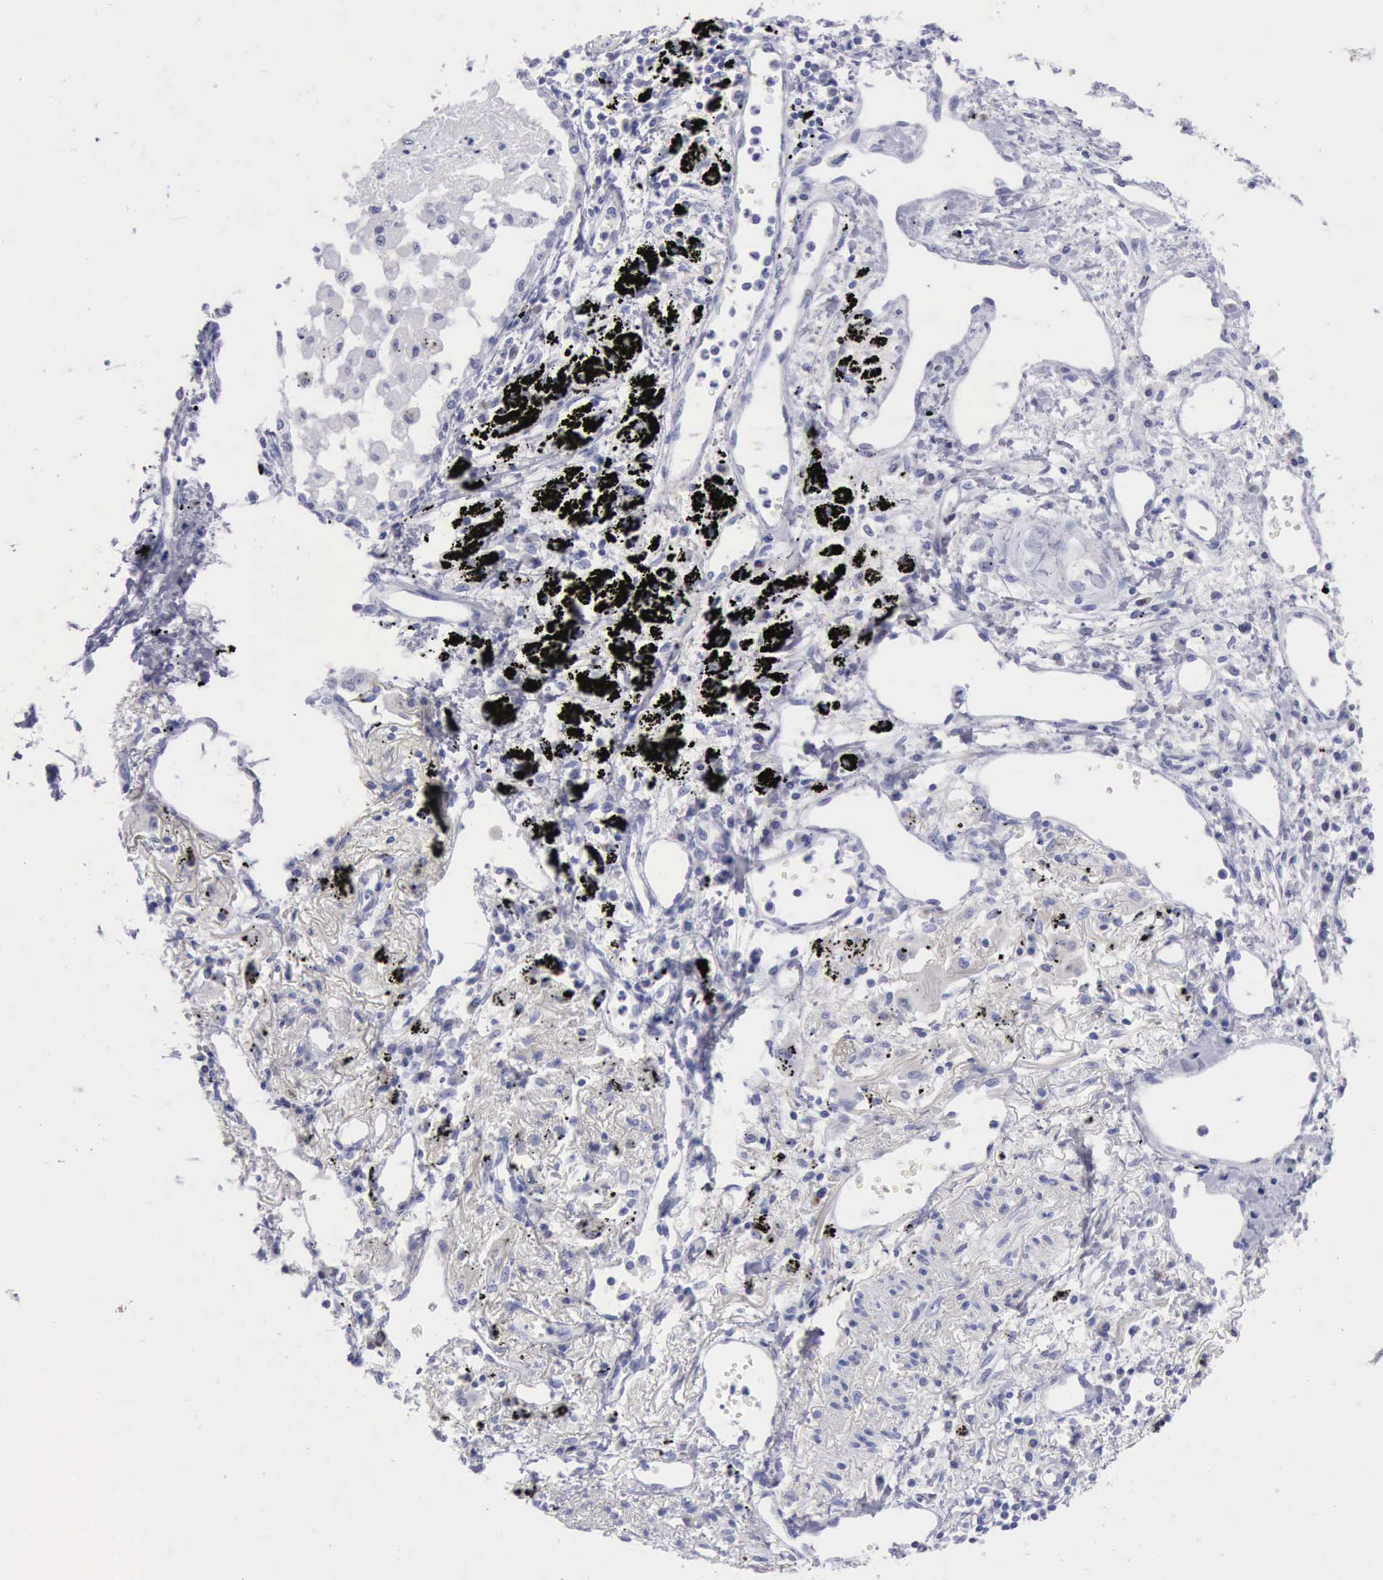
{"staining": {"intensity": "negative", "quantity": "none", "location": "none"}, "tissue": "lung cancer", "cell_type": "Tumor cells", "image_type": "cancer", "snomed": [{"axis": "morphology", "description": "Squamous cell carcinoma, NOS"}, {"axis": "topography", "description": "Lung"}], "caption": "A histopathology image of human lung cancer (squamous cell carcinoma) is negative for staining in tumor cells.", "gene": "ANGEL1", "patient": {"sex": "male", "age": 71}}